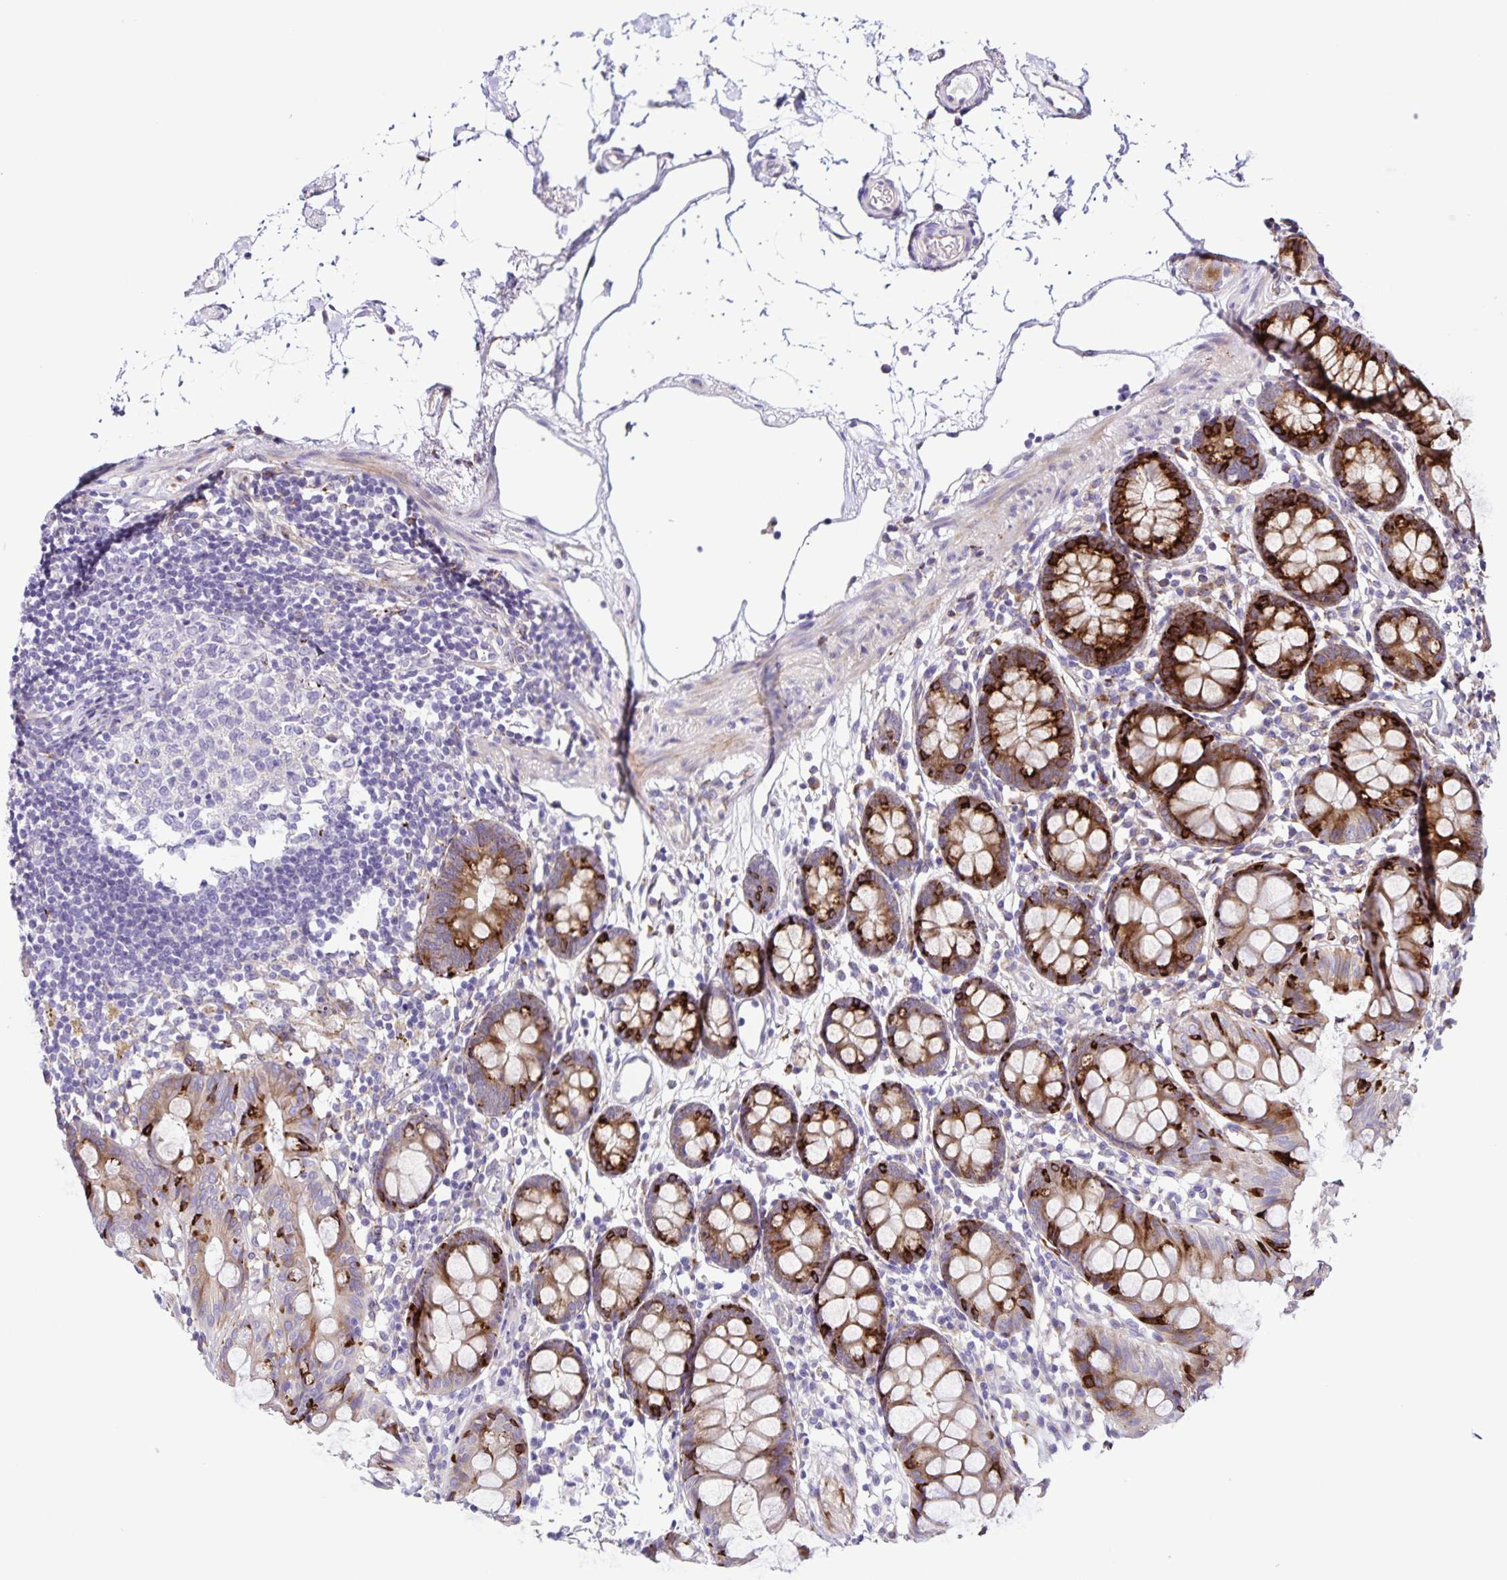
{"staining": {"intensity": "negative", "quantity": "none", "location": "none"}, "tissue": "colon", "cell_type": "Endothelial cells", "image_type": "normal", "snomed": [{"axis": "morphology", "description": "Normal tissue, NOS"}, {"axis": "topography", "description": "Colon"}], "caption": "Unremarkable colon was stained to show a protein in brown. There is no significant staining in endothelial cells. (Brightfield microscopy of DAB (3,3'-diaminobenzidine) IHC at high magnification).", "gene": "OSBPL5", "patient": {"sex": "female", "age": 84}}